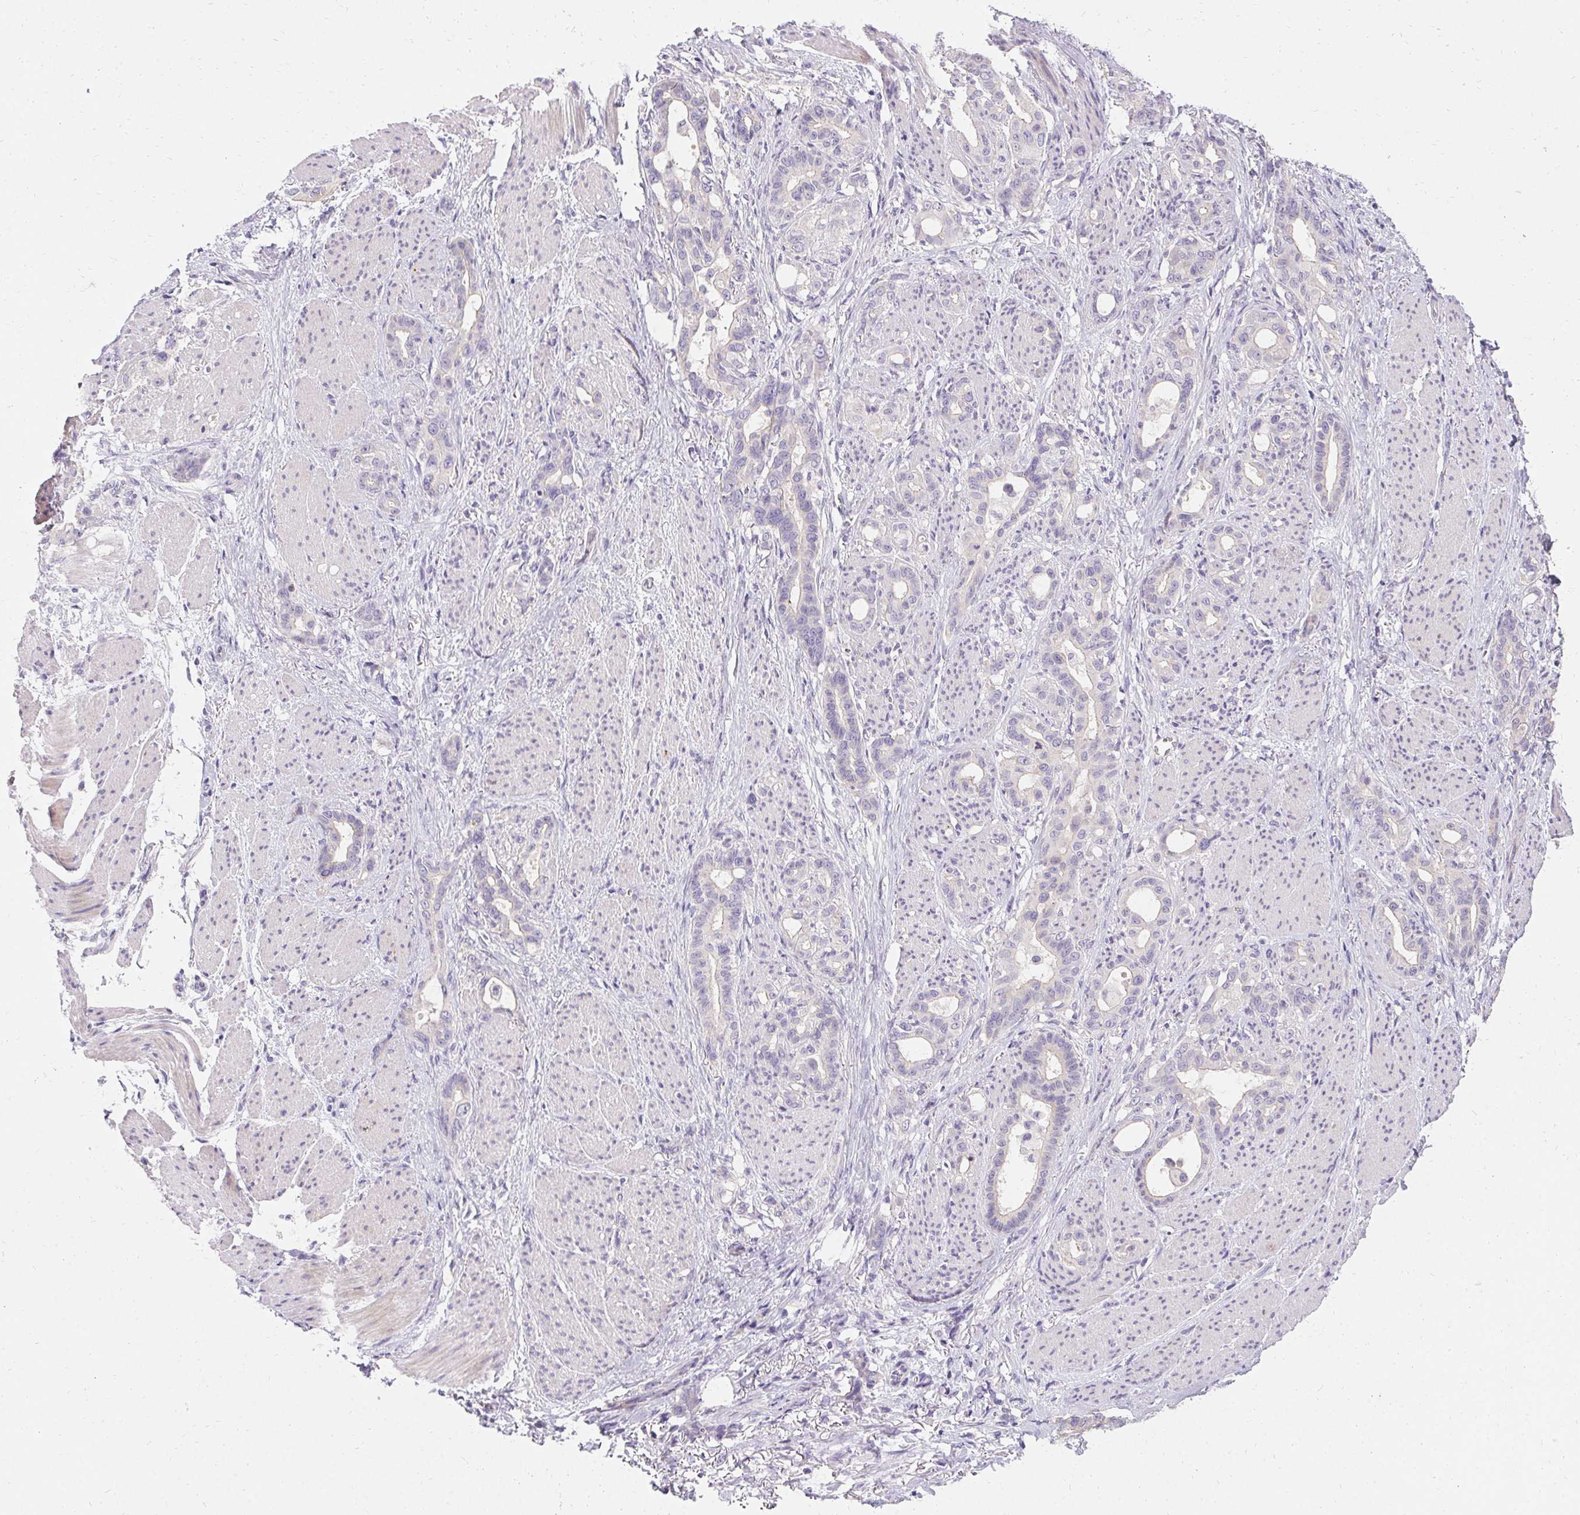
{"staining": {"intensity": "negative", "quantity": "none", "location": "none"}, "tissue": "stomach cancer", "cell_type": "Tumor cells", "image_type": "cancer", "snomed": [{"axis": "morphology", "description": "Normal tissue, NOS"}, {"axis": "morphology", "description": "Adenocarcinoma, NOS"}, {"axis": "topography", "description": "Esophagus"}, {"axis": "topography", "description": "Stomach, upper"}], "caption": "Tumor cells are negative for brown protein staining in stomach adenocarcinoma. The staining is performed using DAB brown chromogen with nuclei counter-stained in using hematoxylin.", "gene": "TRIP13", "patient": {"sex": "male", "age": 62}}